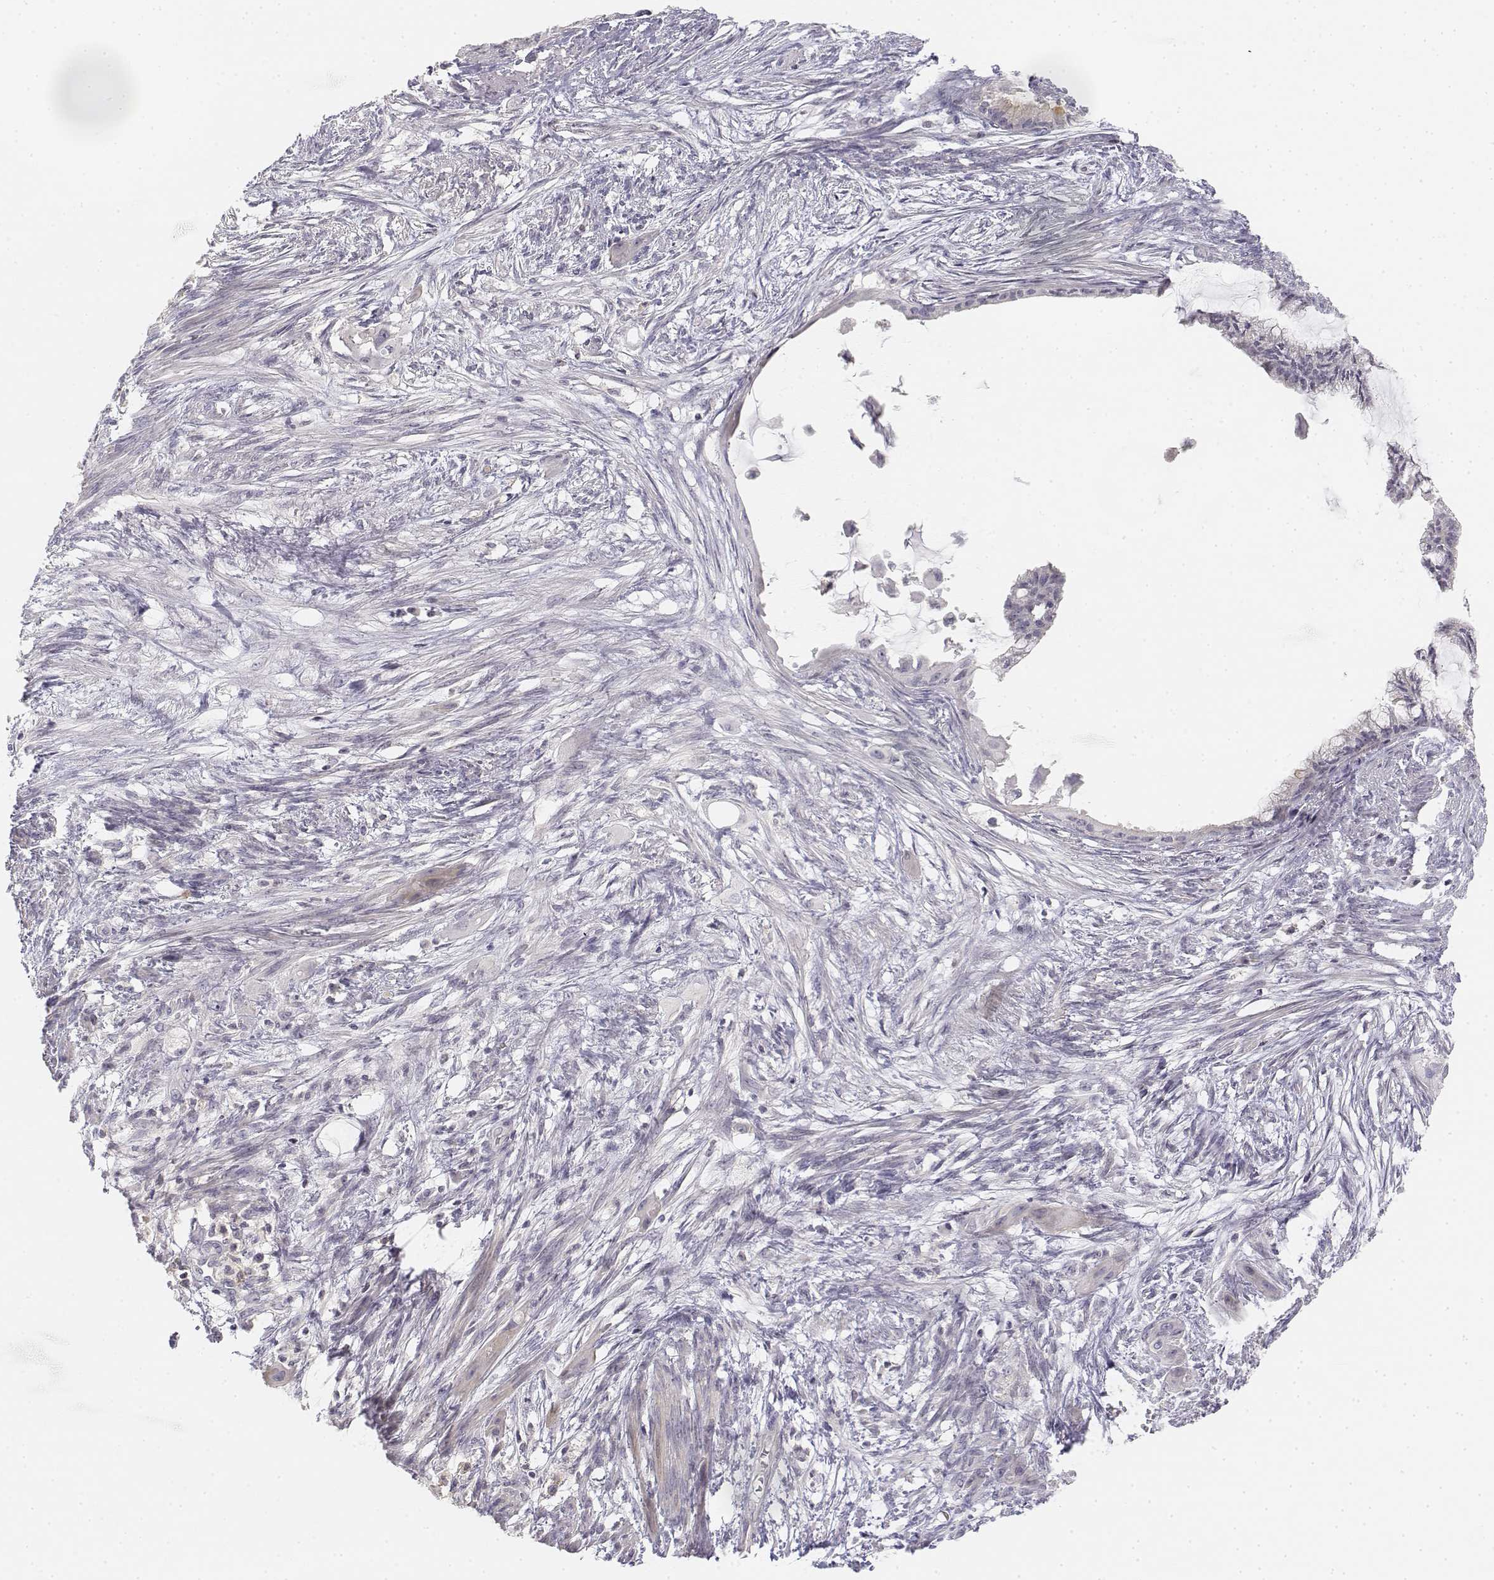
{"staining": {"intensity": "negative", "quantity": "none", "location": "none"}, "tissue": "endometrial cancer", "cell_type": "Tumor cells", "image_type": "cancer", "snomed": [{"axis": "morphology", "description": "Adenocarcinoma, NOS"}, {"axis": "topography", "description": "Endometrium"}], "caption": "Histopathology image shows no significant protein positivity in tumor cells of endometrial cancer. Nuclei are stained in blue.", "gene": "GLIPR1L2", "patient": {"sex": "female", "age": 86}}